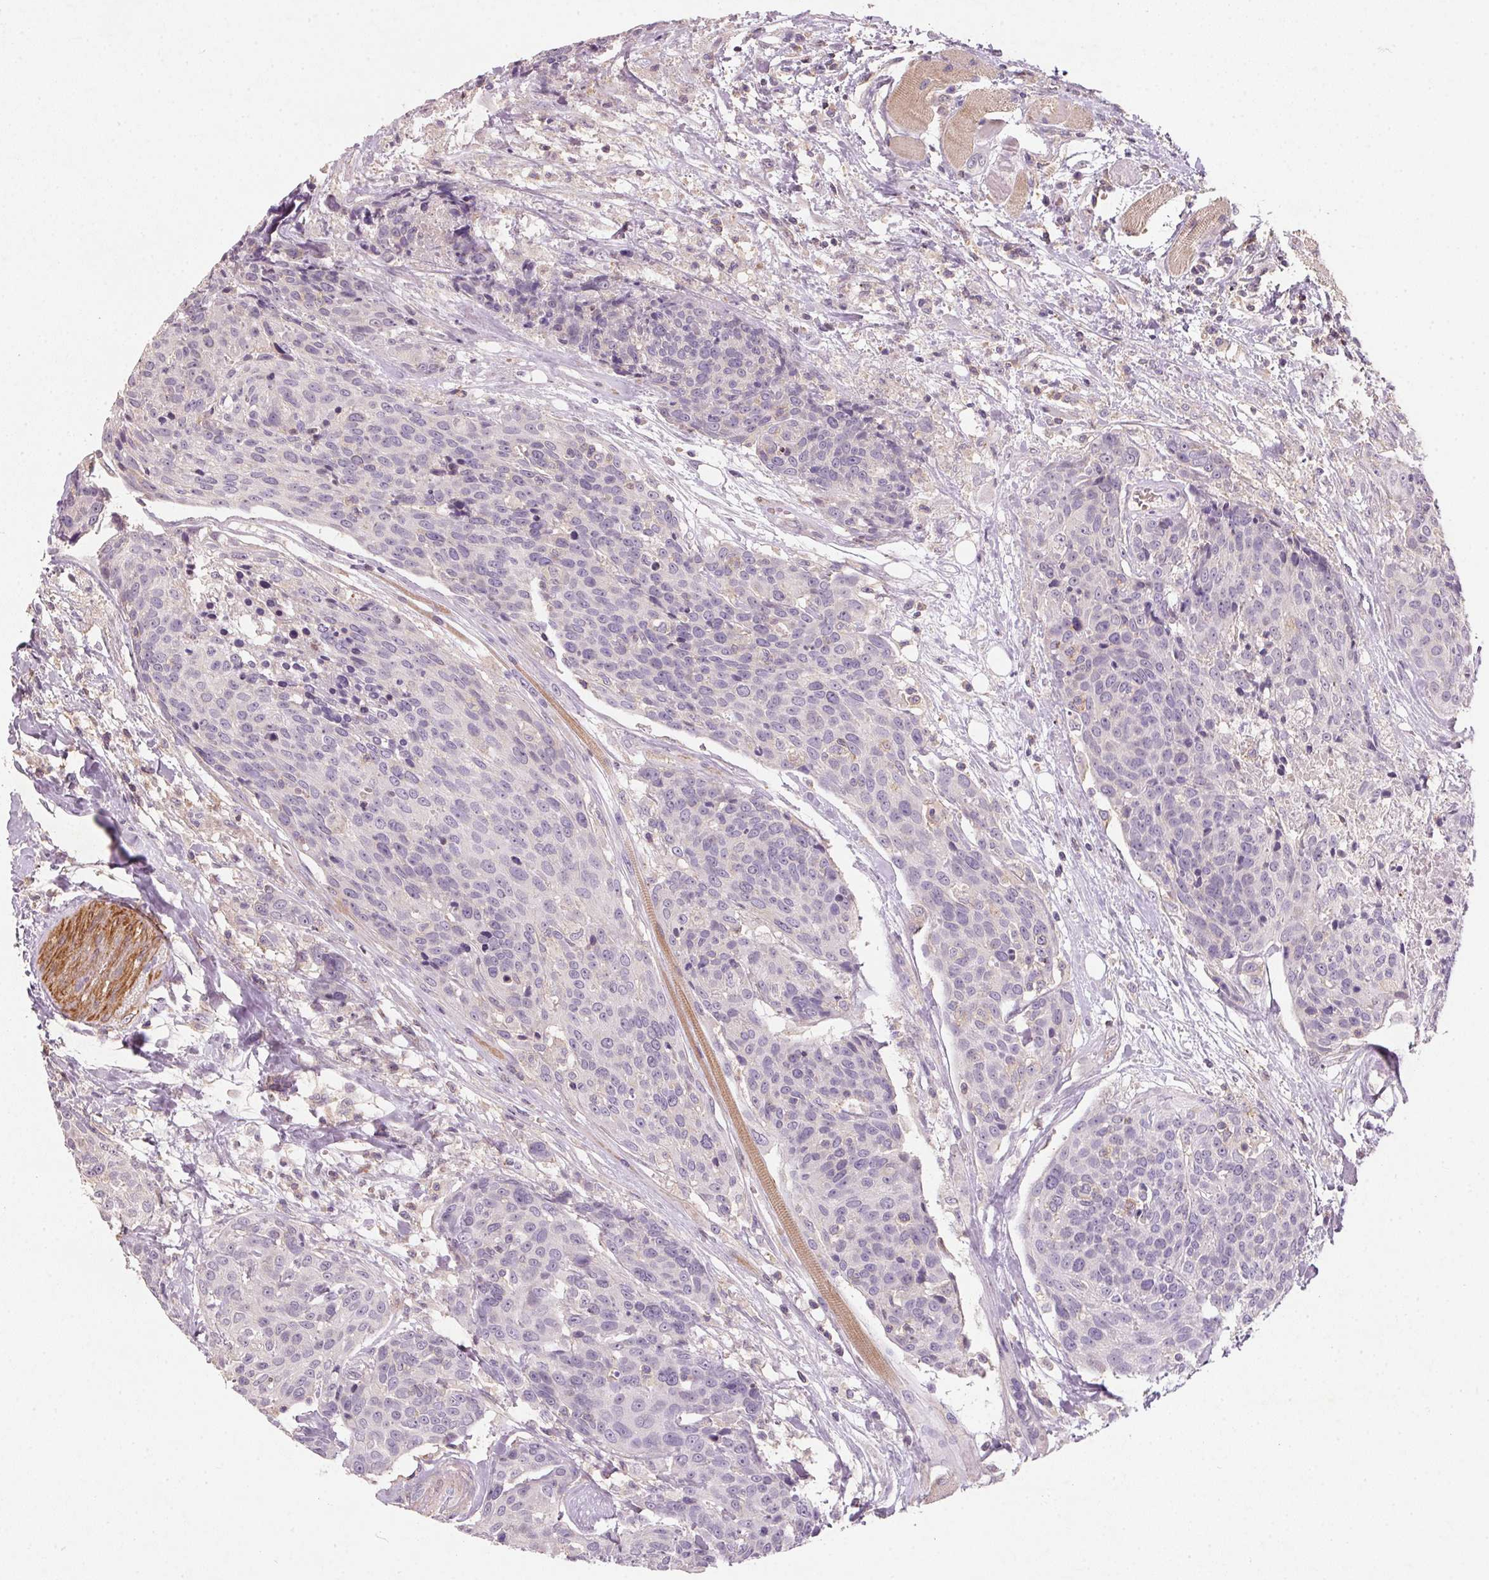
{"staining": {"intensity": "negative", "quantity": "none", "location": "none"}, "tissue": "head and neck cancer", "cell_type": "Tumor cells", "image_type": "cancer", "snomed": [{"axis": "morphology", "description": "Squamous cell carcinoma, NOS"}, {"axis": "topography", "description": "Oral tissue"}, {"axis": "topography", "description": "Head-Neck"}], "caption": "This photomicrograph is of head and neck cancer (squamous cell carcinoma) stained with immunohistochemistry (IHC) to label a protein in brown with the nuclei are counter-stained blue. There is no positivity in tumor cells. (DAB immunohistochemistry (IHC), high magnification).", "gene": "KCNK15", "patient": {"sex": "male", "age": 64}}